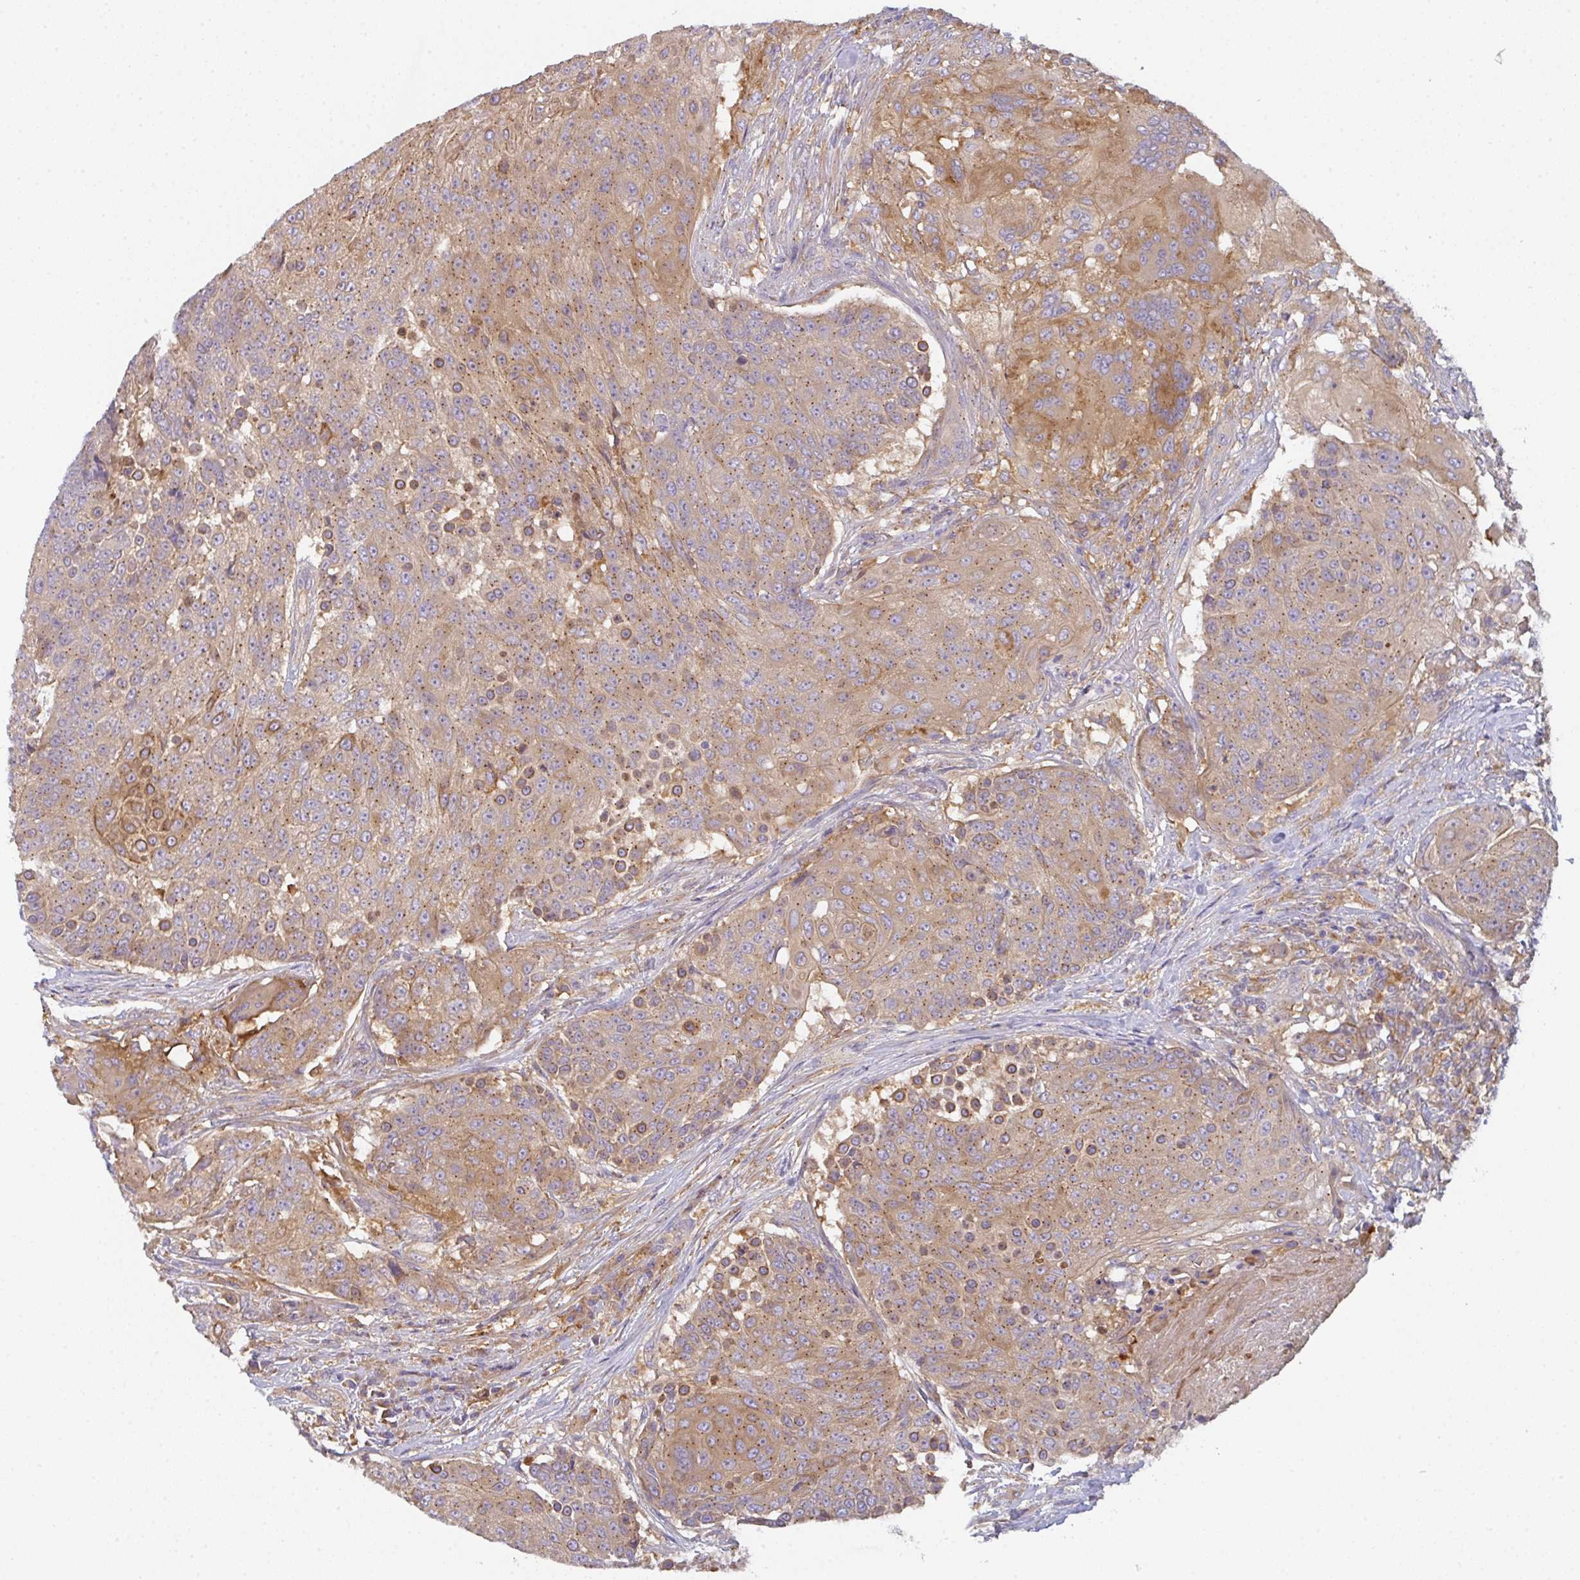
{"staining": {"intensity": "moderate", "quantity": ">75%", "location": "cytoplasmic/membranous"}, "tissue": "urothelial cancer", "cell_type": "Tumor cells", "image_type": "cancer", "snomed": [{"axis": "morphology", "description": "Urothelial carcinoma, High grade"}, {"axis": "topography", "description": "Urinary bladder"}], "caption": "Urothelial cancer was stained to show a protein in brown. There is medium levels of moderate cytoplasmic/membranous expression in approximately >75% of tumor cells.", "gene": "SNX5", "patient": {"sex": "female", "age": 63}}